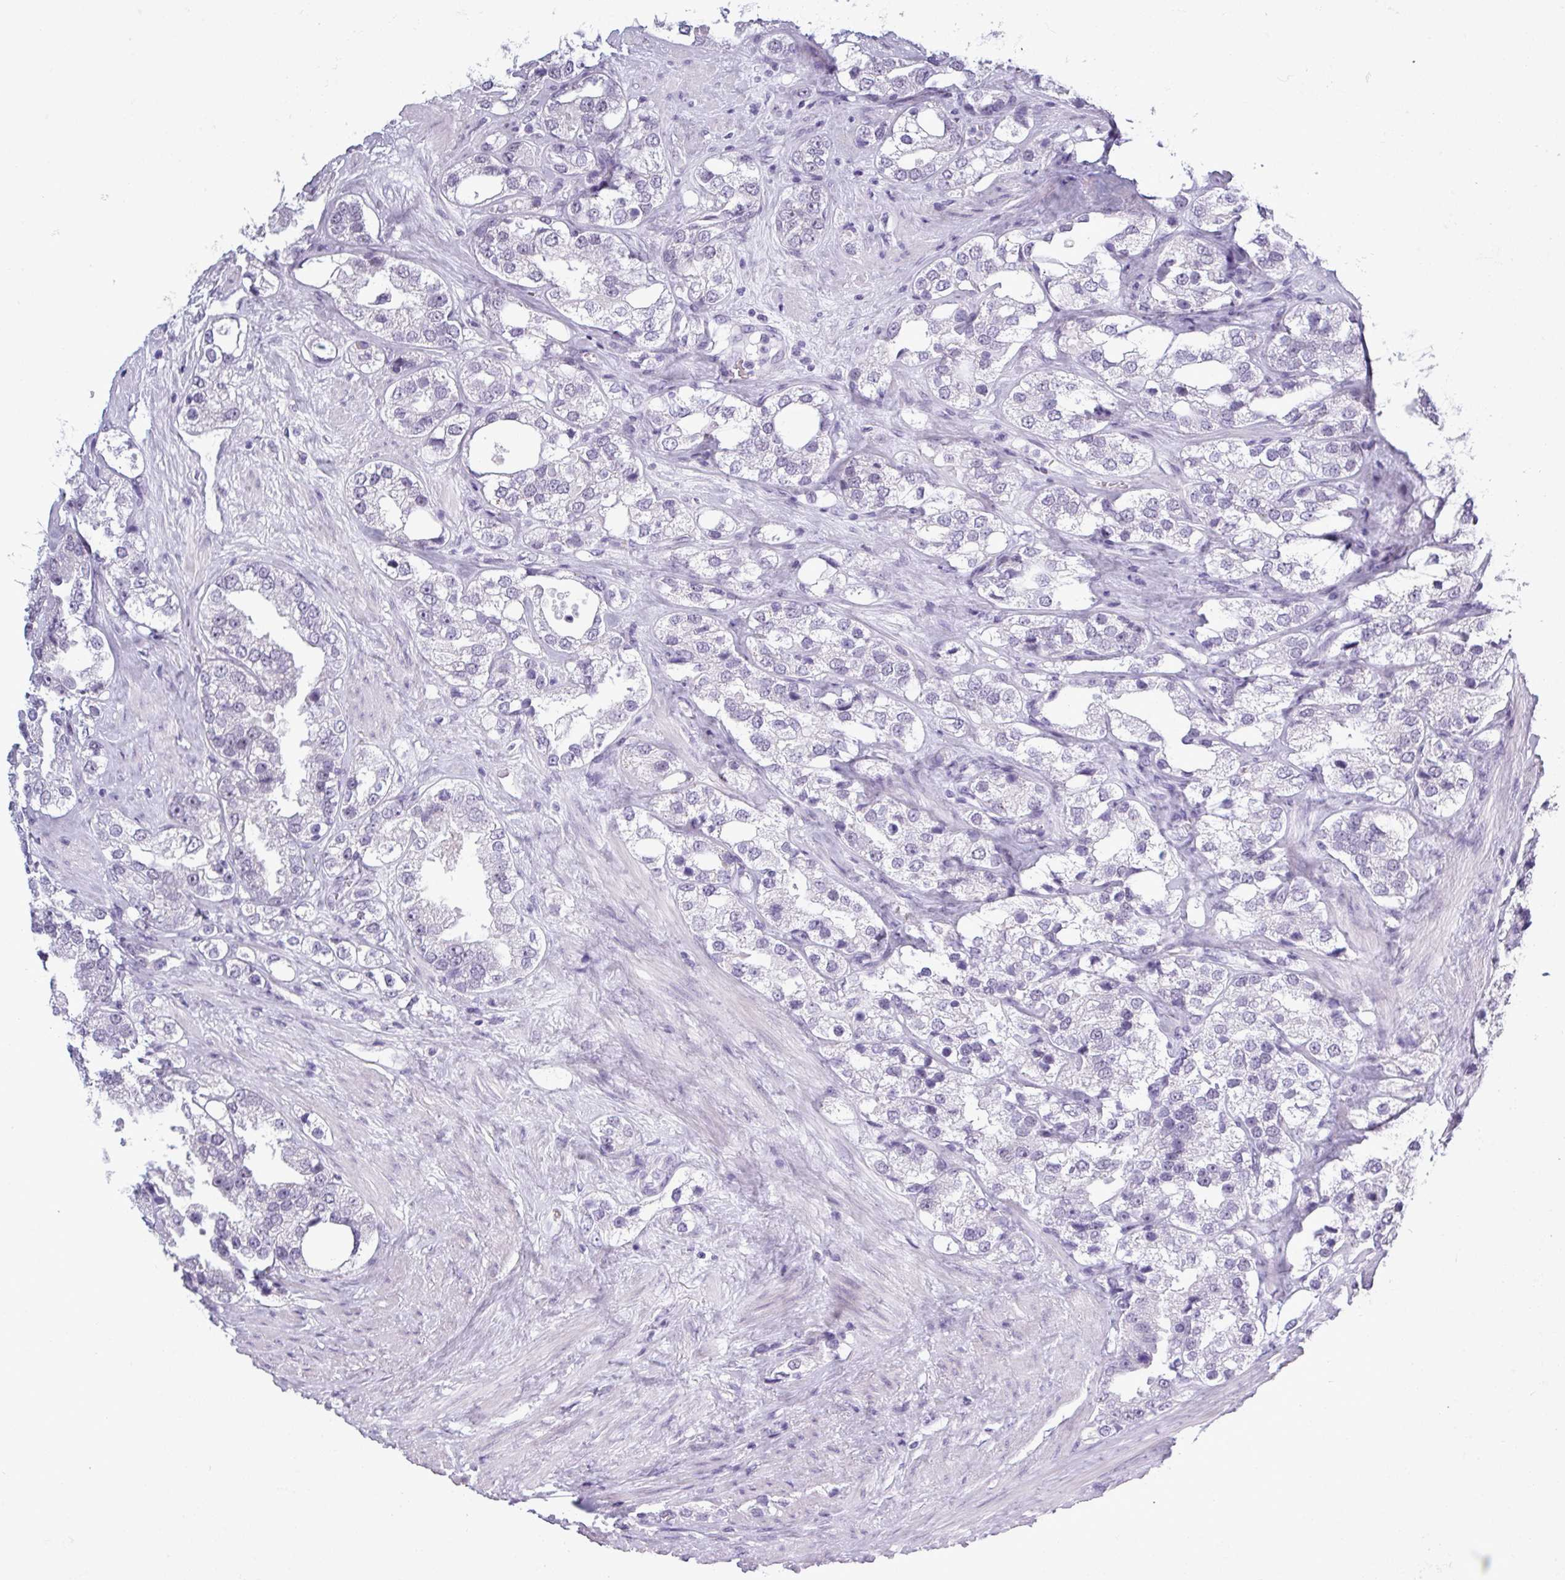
{"staining": {"intensity": "negative", "quantity": "none", "location": "none"}, "tissue": "prostate cancer", "cell_type": "Tumor cells", "image_type": "cancer", "snomed": [{"axis": "morphology", "description": "Adenocarcinoma, NOS"}, {"axis": "topography", "description": "Prostate"}], "caption": "High magnification brightfield microscopy of prostate cancer (adenocarcinoma) stained with DAB (brown) and counterstained with hematoxylin (blue): tumor cells show no significant staining. (DAB (3,3'-diaminobenzidine) immunohistochemistry (IHC) with hematoxylin counter stain).", "gene": "SRGAP1", "patient": {"sex": "male", "age": 79}}